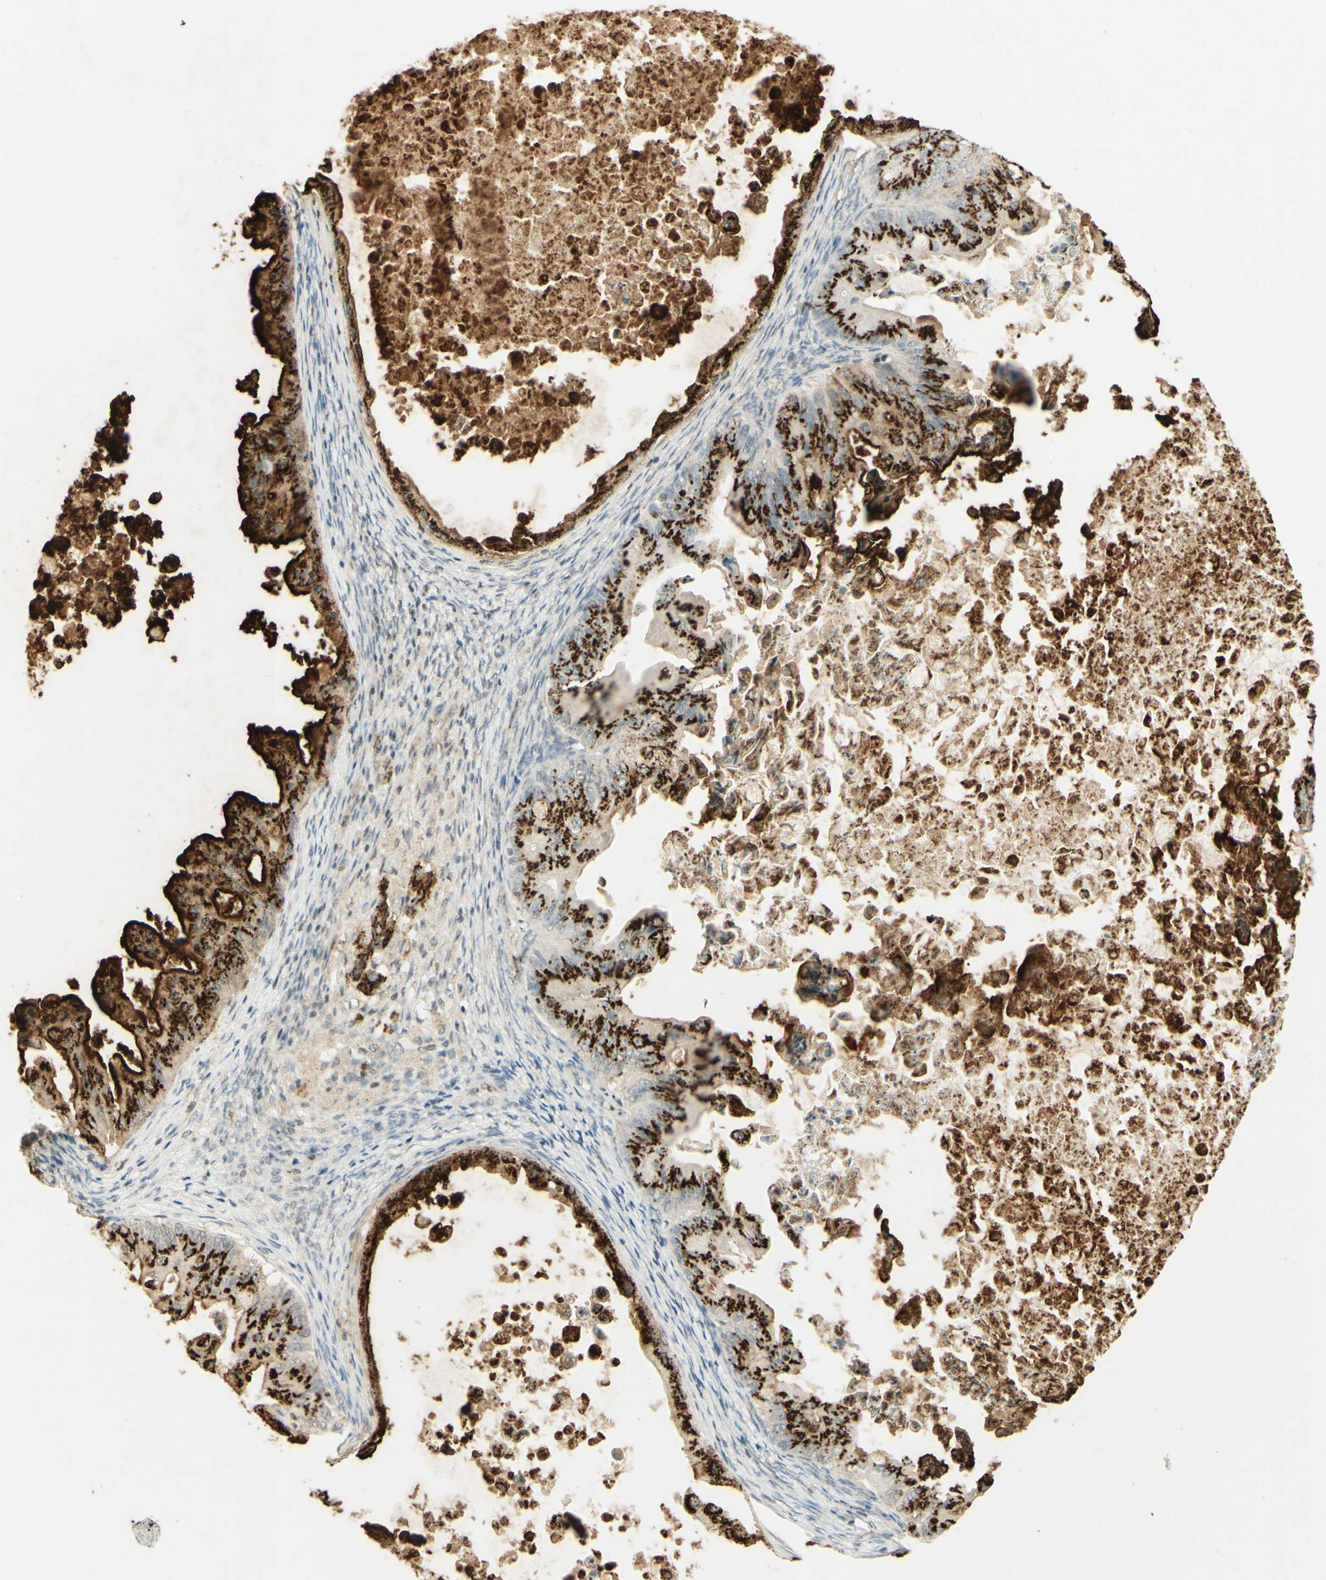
{"staining": {"intensity": "strong", "quantity": ">75%", "location": "cytoplasmic/membranous"}, "tissue": "ovarian cancer", "cell_type": "Tumor cells", "image_type": "cancer", "snomed": [{"axis": "morphology", "description": "Cystadenocarcinoma, mucinous, NOS"}, {"axis": "topography", "description": "Ovary"}], "caption": "A high-resolution micrograph shows immunohistochemistry staining of ovarian mucinous cystadenocarcinoma, which shows strong cytoplasmic/membranous positivity in about >75% of tumor cells.", "gene": "TNN", "patient": {"sex": "female", "age": 37}}